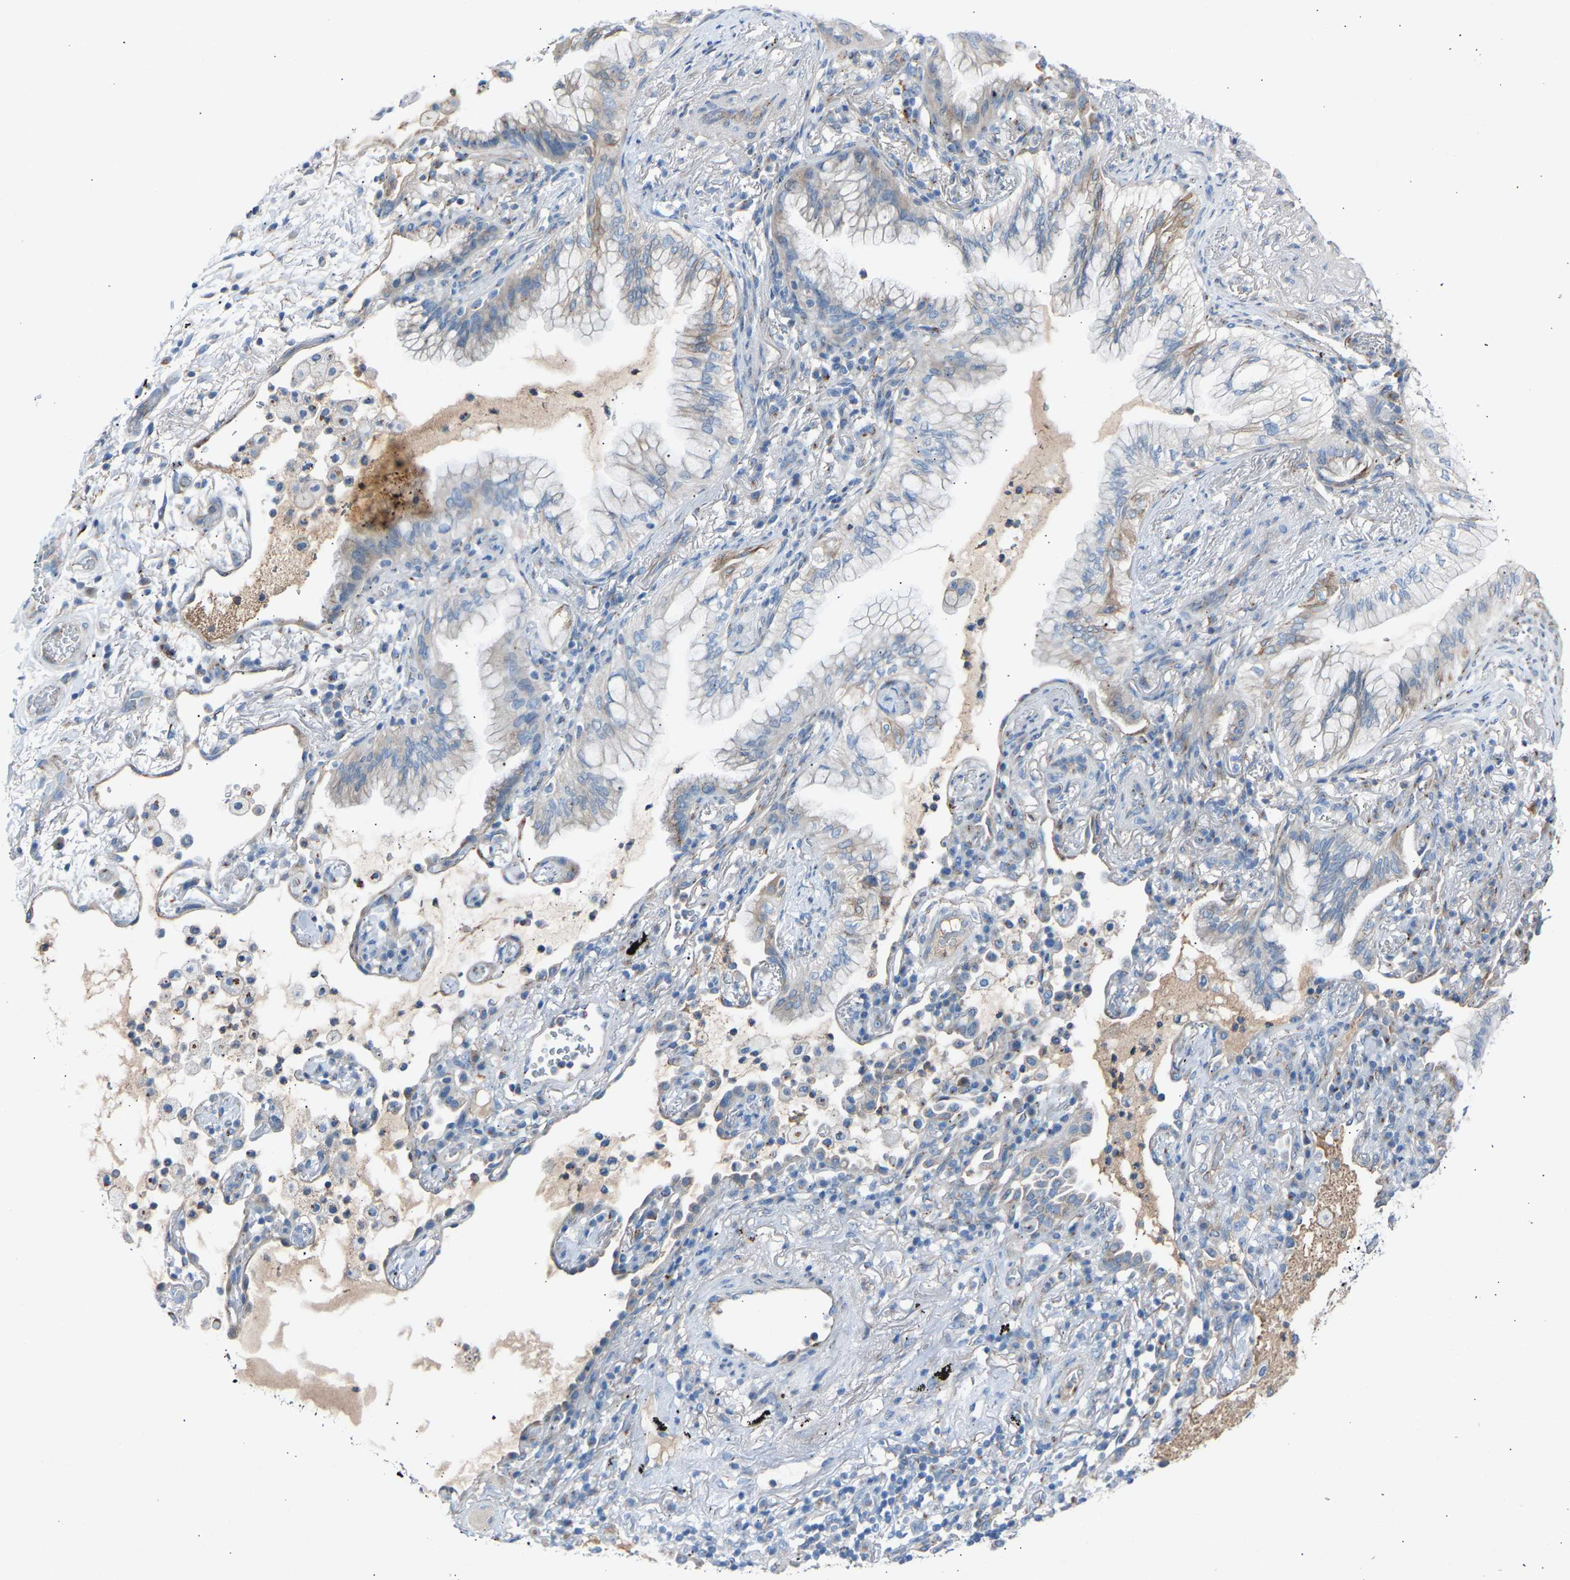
{"staining": {"intensity": "weak", "quantity": "<25%", "location": "cytoplasmic/membranous"}, "tissue": "lung cancer", "cell_type": "Tumor cells", "image_type": "cancer", "snomed": [{"axis": "morphology", "description": "Adenocarcinoma, NOS"}, {"axis": "topography", "description": "Lung"}], "caption": "Tumor cells show no significant expression in lung cancer (adenocarcinoma).", "gene": "CYREN", "patient": {"sex": "female", "age": 70}}